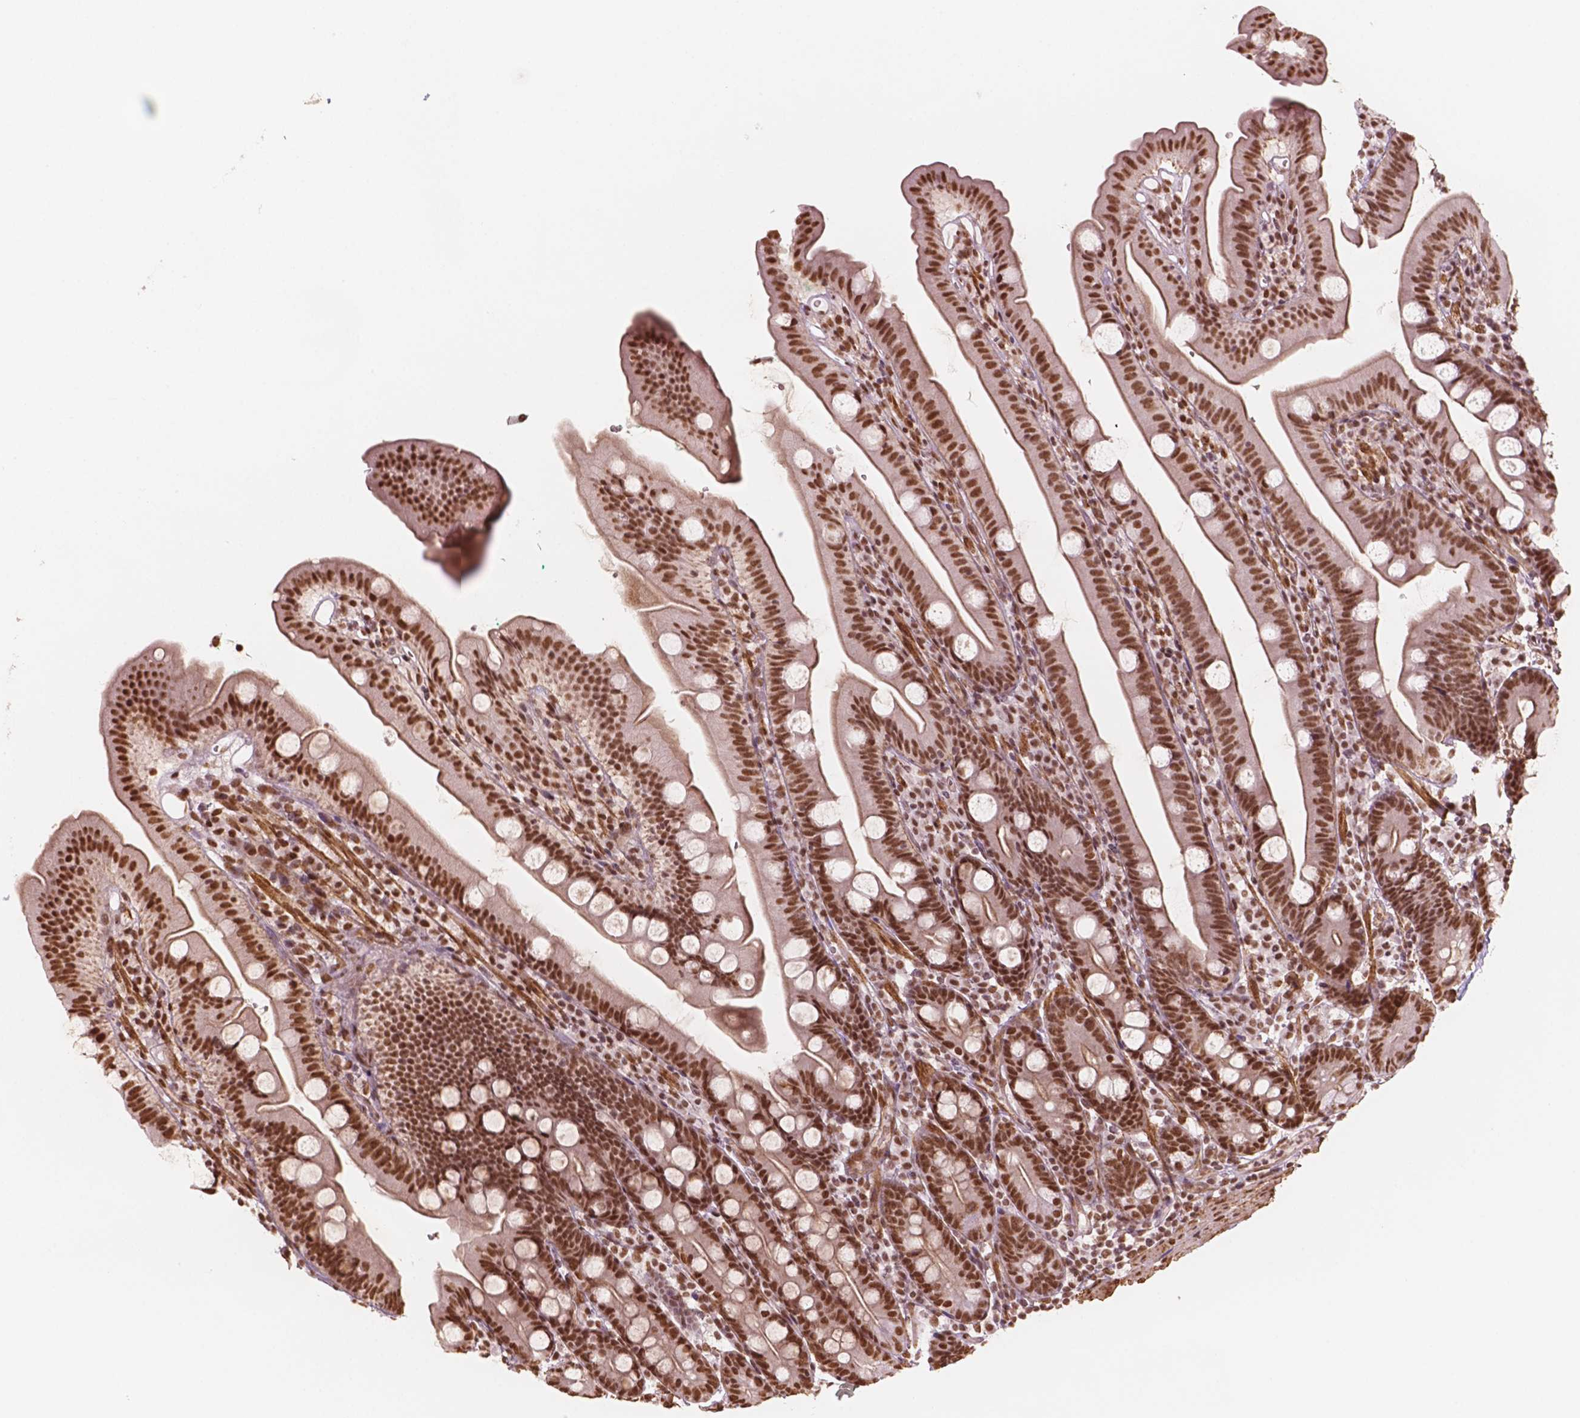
{"staining": {"intensity": "strong", "quantity": ">75%", "location": "nuclear"}, "tissue": "duodenum", "cell_type": "Glandular cells", "image_type": "normal", "snomed": [{"axis": "morphology", "description": "Normal tissue, NOS"}, {"axis": "topography", "description": "Duodenum"}], "caption": "Immunohistochemistry of benign duodenum displays high levels of strong nuclear positivity in approximately >75% of glandular cells.", "gene": "GTF3C5", "patient": {"sex": "female", "age": 67}}